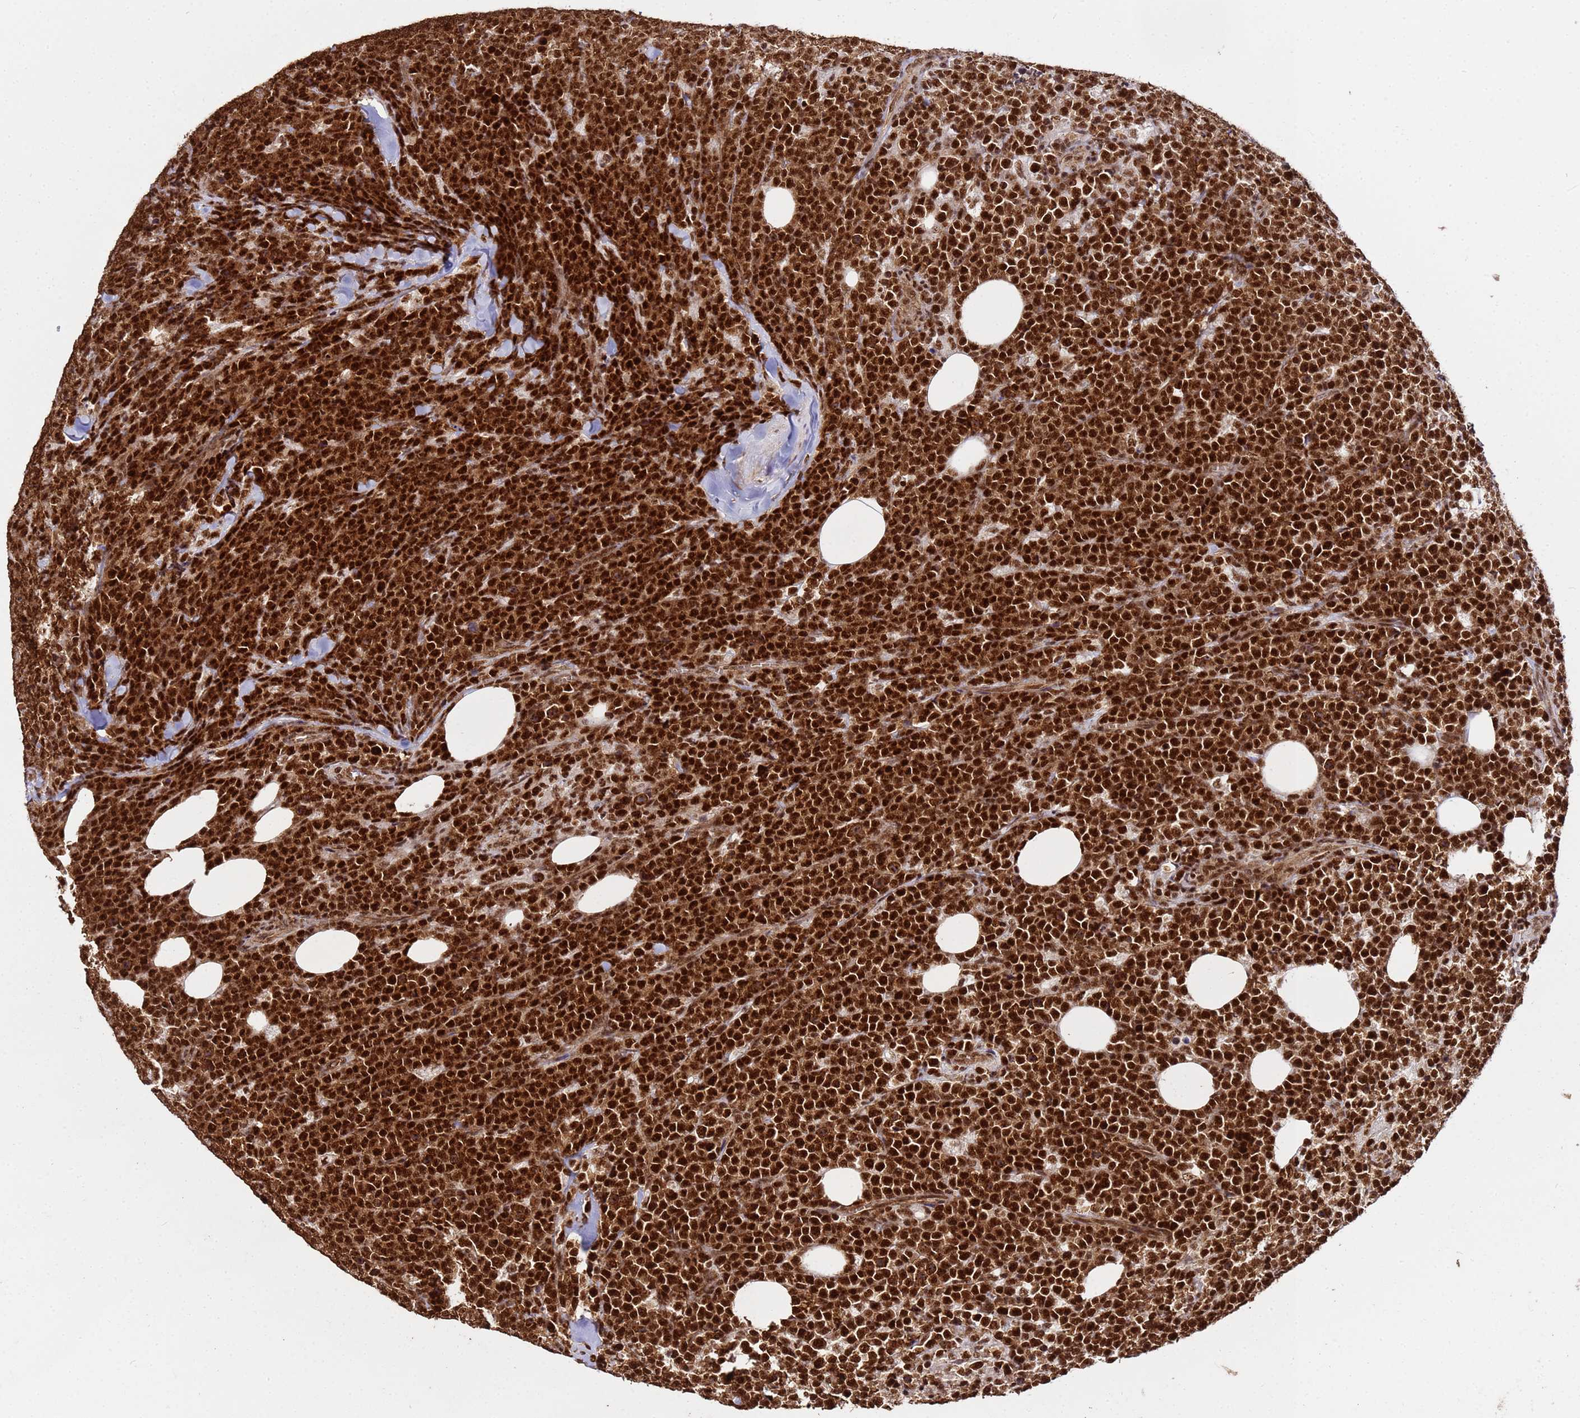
{"staining": {"intensity": "strong", "quantity": ">75%", "location": "cytoplasmic/membranous,nuclear"}, "tissue": "lymphoma", "cell_type": "Tumor cells", "image_type": "cancer", "snomed": [{"axis": "morphology", "description": "Malignant lymphoma, non-Hodgkin's type, High grade"}, {"axis": "topography", "description": "Small intestine"}], "caption": "High-grade malignant lymphoma, non-Hodgkin's type was stained to show a protein in brown. There is high levels of strong cytoplasmic/membranous and nuclear staining in approximately >75% of tumor cells.", "gene": "SYF2", "patient": {"sex": "male", "age": 8}}